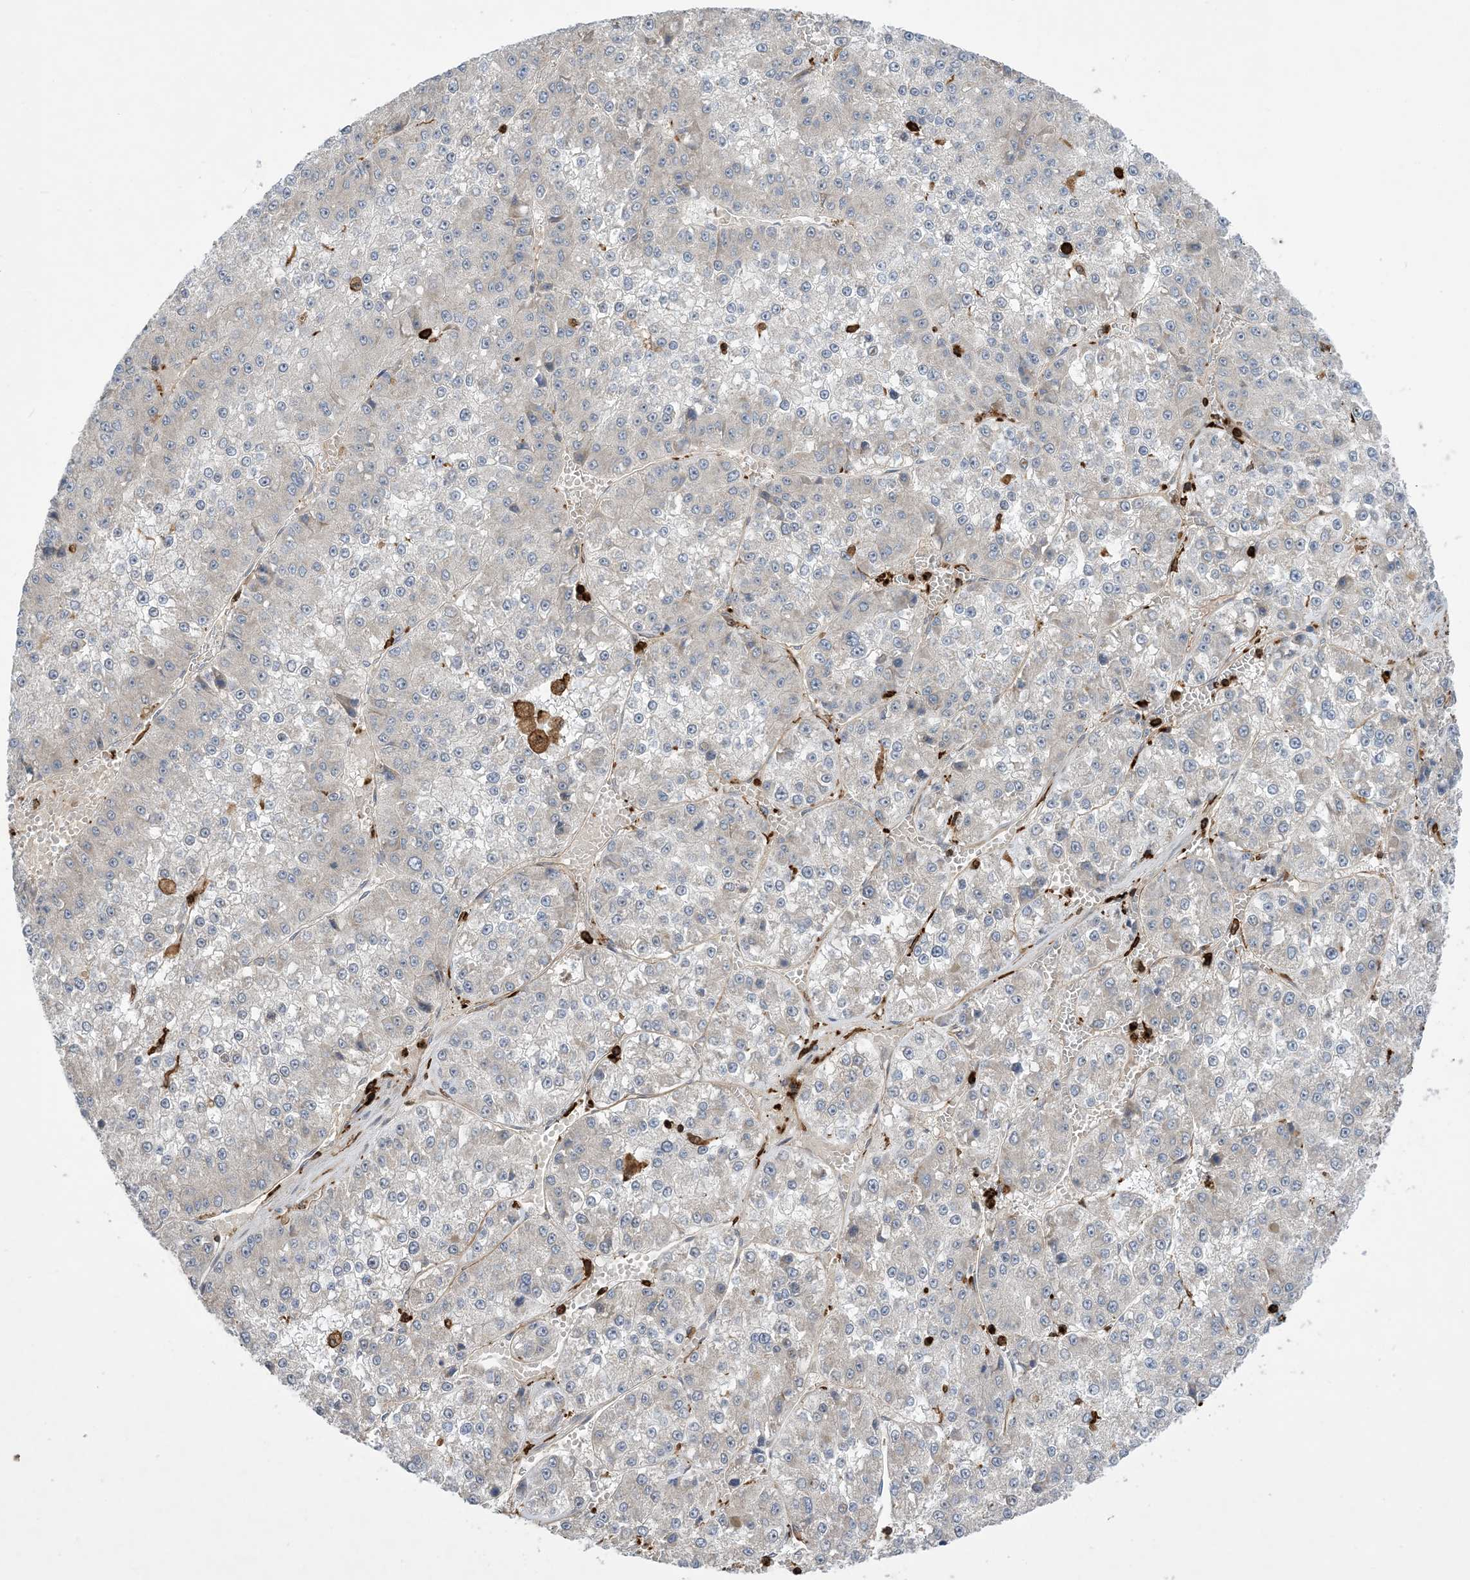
{"staining": {"intensity": "negative", "quantity": "none", "location": "none"}, "tissue": "liver cancer", "cell_type": "Tumor cells", "image_type": "cancer", "snomed": [{"axis": "morphology", "description": "Carcinoma, Hepatocellular, NOS"}, {"axis": "topography", "description": "Liver"}], "caption": "Immunohistochemistry of human liver cancer exhibits no staining in tumor cells.", "gene": "AK9", "patient": {"sex": "female", "age": 73}}